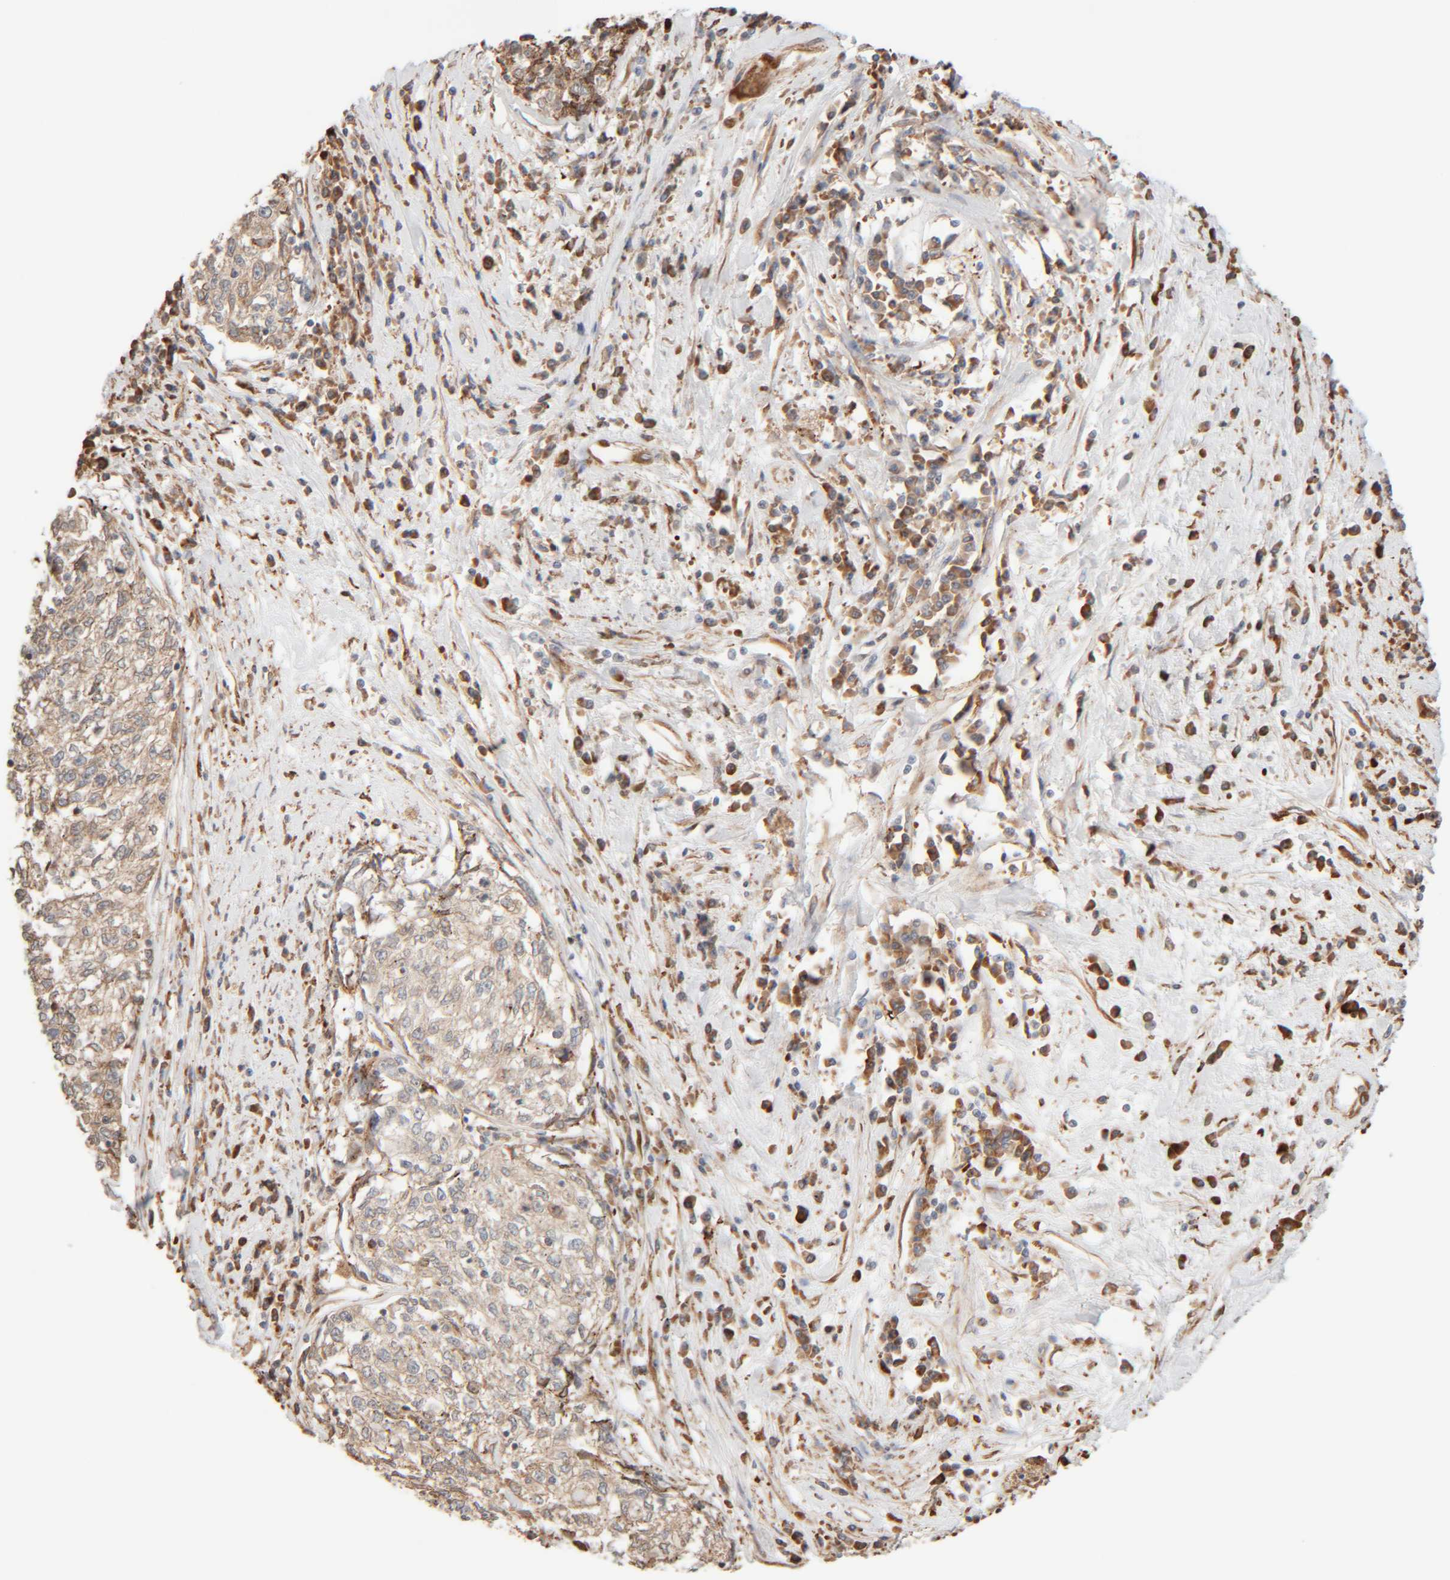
{"staining": {"intensity": "weak", "quantity": "<25%", "location": "cytoplasmic/membranous"}, "tissue": "cervical cancer", "cell_type": "Tumor cells", "image_type": "cancer", "snomed": [{"axis": "morphology", "description": "Squamous cell carcinoma, NOS"}, {"axis": "topography", "description": "Cervix"}], "caption": "IHC histopathology image of neoplastic tissue: human cervical squamous cell carcinoma stained with DAB (3,3'-diaminobenzidine) reveals no significant protein staining in tumor cells. The staining was performed using DAB to visualize the protein expression in brown, while the nuclei were stained in blue with hematoxylin (Magnification: 20x).", "gene": "INTS1", "patient": {"sex": "female", "age": 57}}